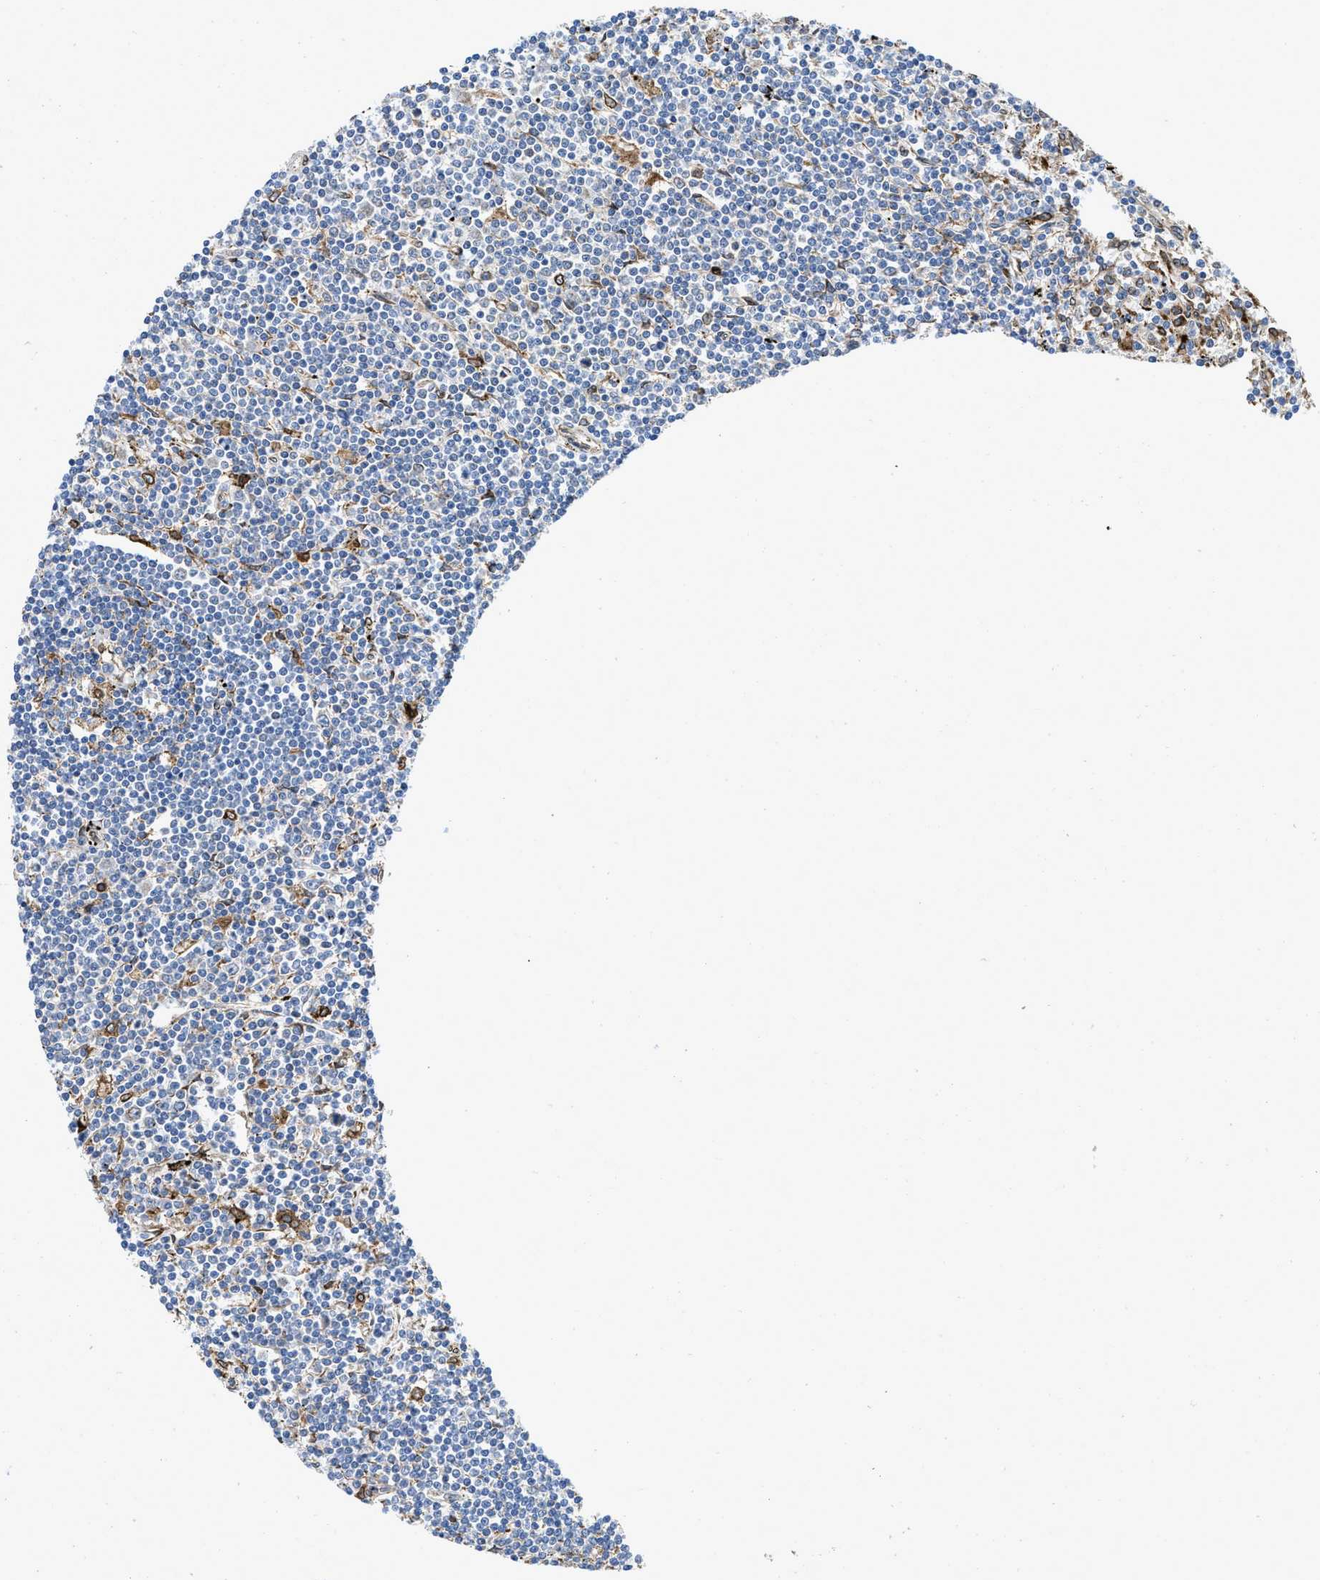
{"staining": {"intensity": "negative", "quantity": "none", "location": "none"}, "tissue": "lymphoma", "cell_type": "Tumor cells", "image_type": "cancer", "snomed": [{"axis": "morphology", "description": "Malignant lymphoma, non-Hodgkin's type, Low grade"}, {"axis": "topography", "description": "Spleen"}], "caption": "This is an IHC histopathology image of human lymphoma. There is no positivity in tumor cells.", "gene": "ERLIN2", "patient": {"sex": "male", "age": 76}}